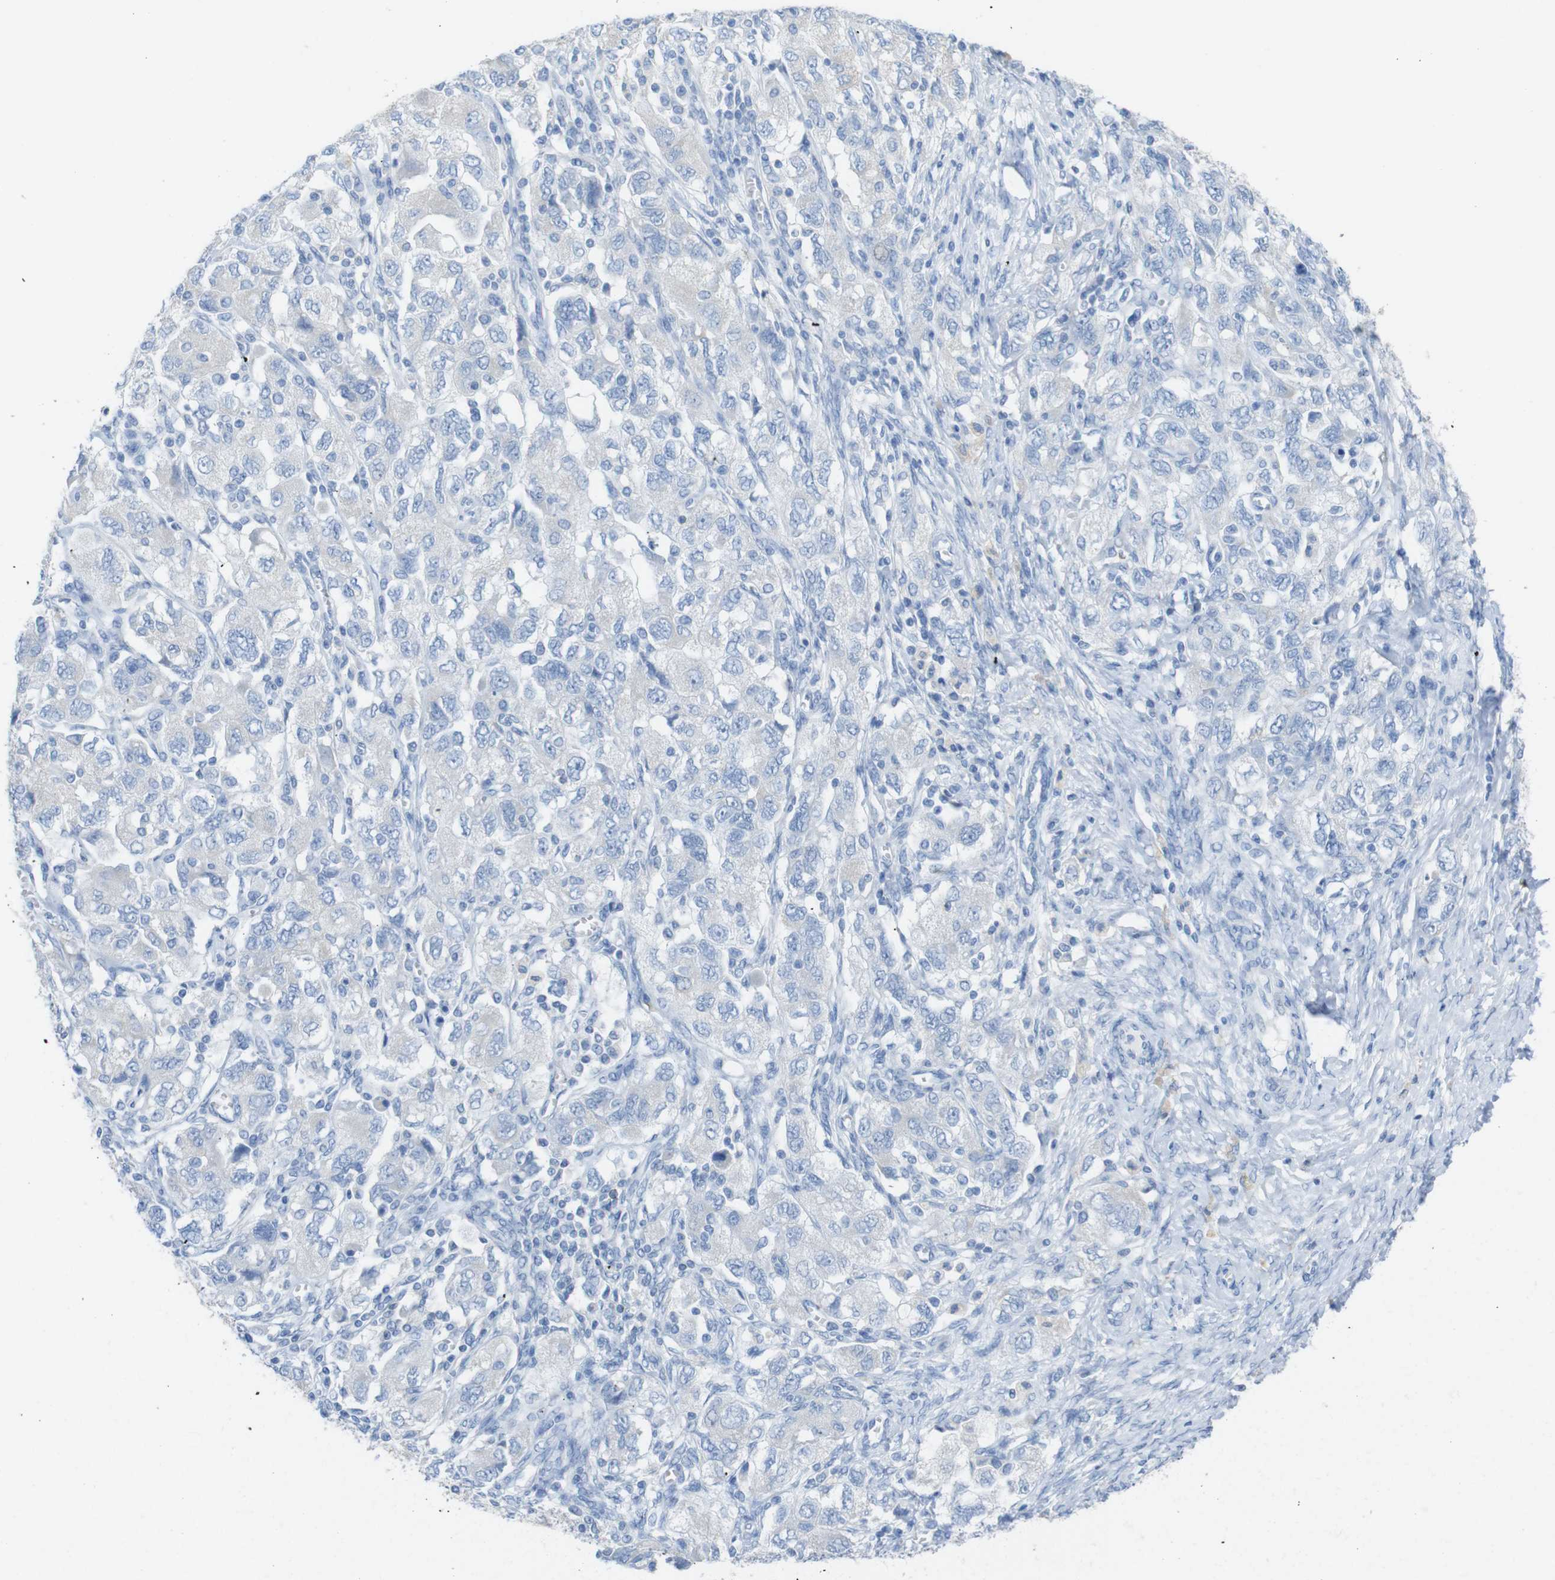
{"staining": {"intensity": "negative", "quantity": "none", "location": "none"}, "tissue": "ovarian cancer", "cell_type": "Tumor cells", "image_type": "cancer", "snomed": [{"axis": "morphology", "description": "Carcinoma, NOS"}, {"axis": "morphology", "description": "Cystadenocarcinoma, serous, NOS"}, {"axis": "topography", "description": "Ovary"}], "caption": "An image of ovarian carcinoma stained for a protein reveals no brown staining in tumor cells.", "gene": "LAG3", "patient": {"sex": "female", "age": 69}}